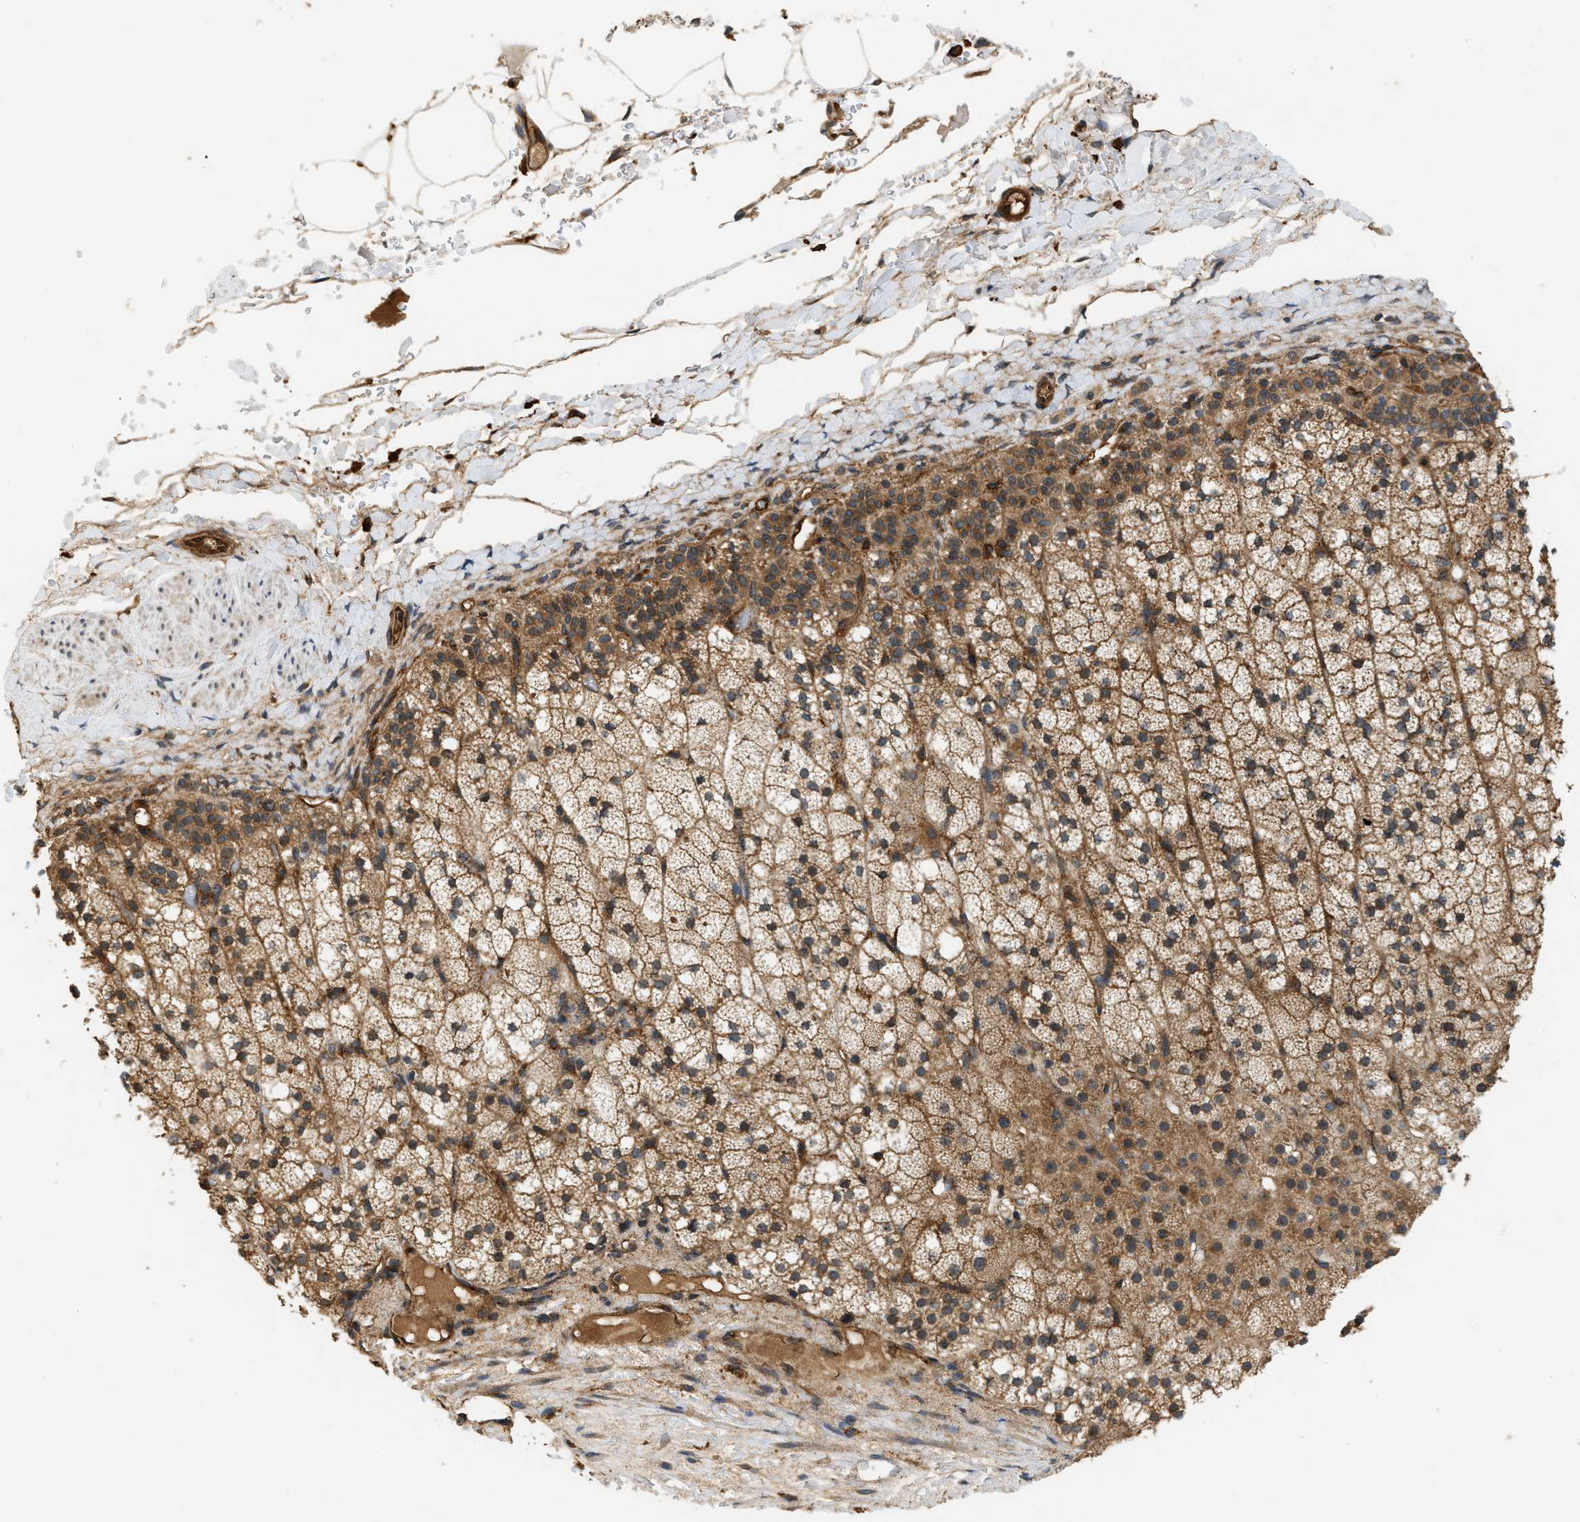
{"staining": {"intensity": "moderate", "quantity": ">75%", "location": "cytoplasmic/membranous"}, "tissue": "adrenal gland", "cell_type": "Glandular cells", "image_type": "normal", "snomed": [{"axis": "morphology", "description": "Normal tissue, NOS"}, {"axis": "topography", "description": "Adrenal gland"}], "caption": "Protein staining of normal adrenal gland reveals moderate cytoplasmic/membranous expression in about >75% of glandular cells.", "gene": "HIP1", "patient": {"sex": "male", "age": 35}}